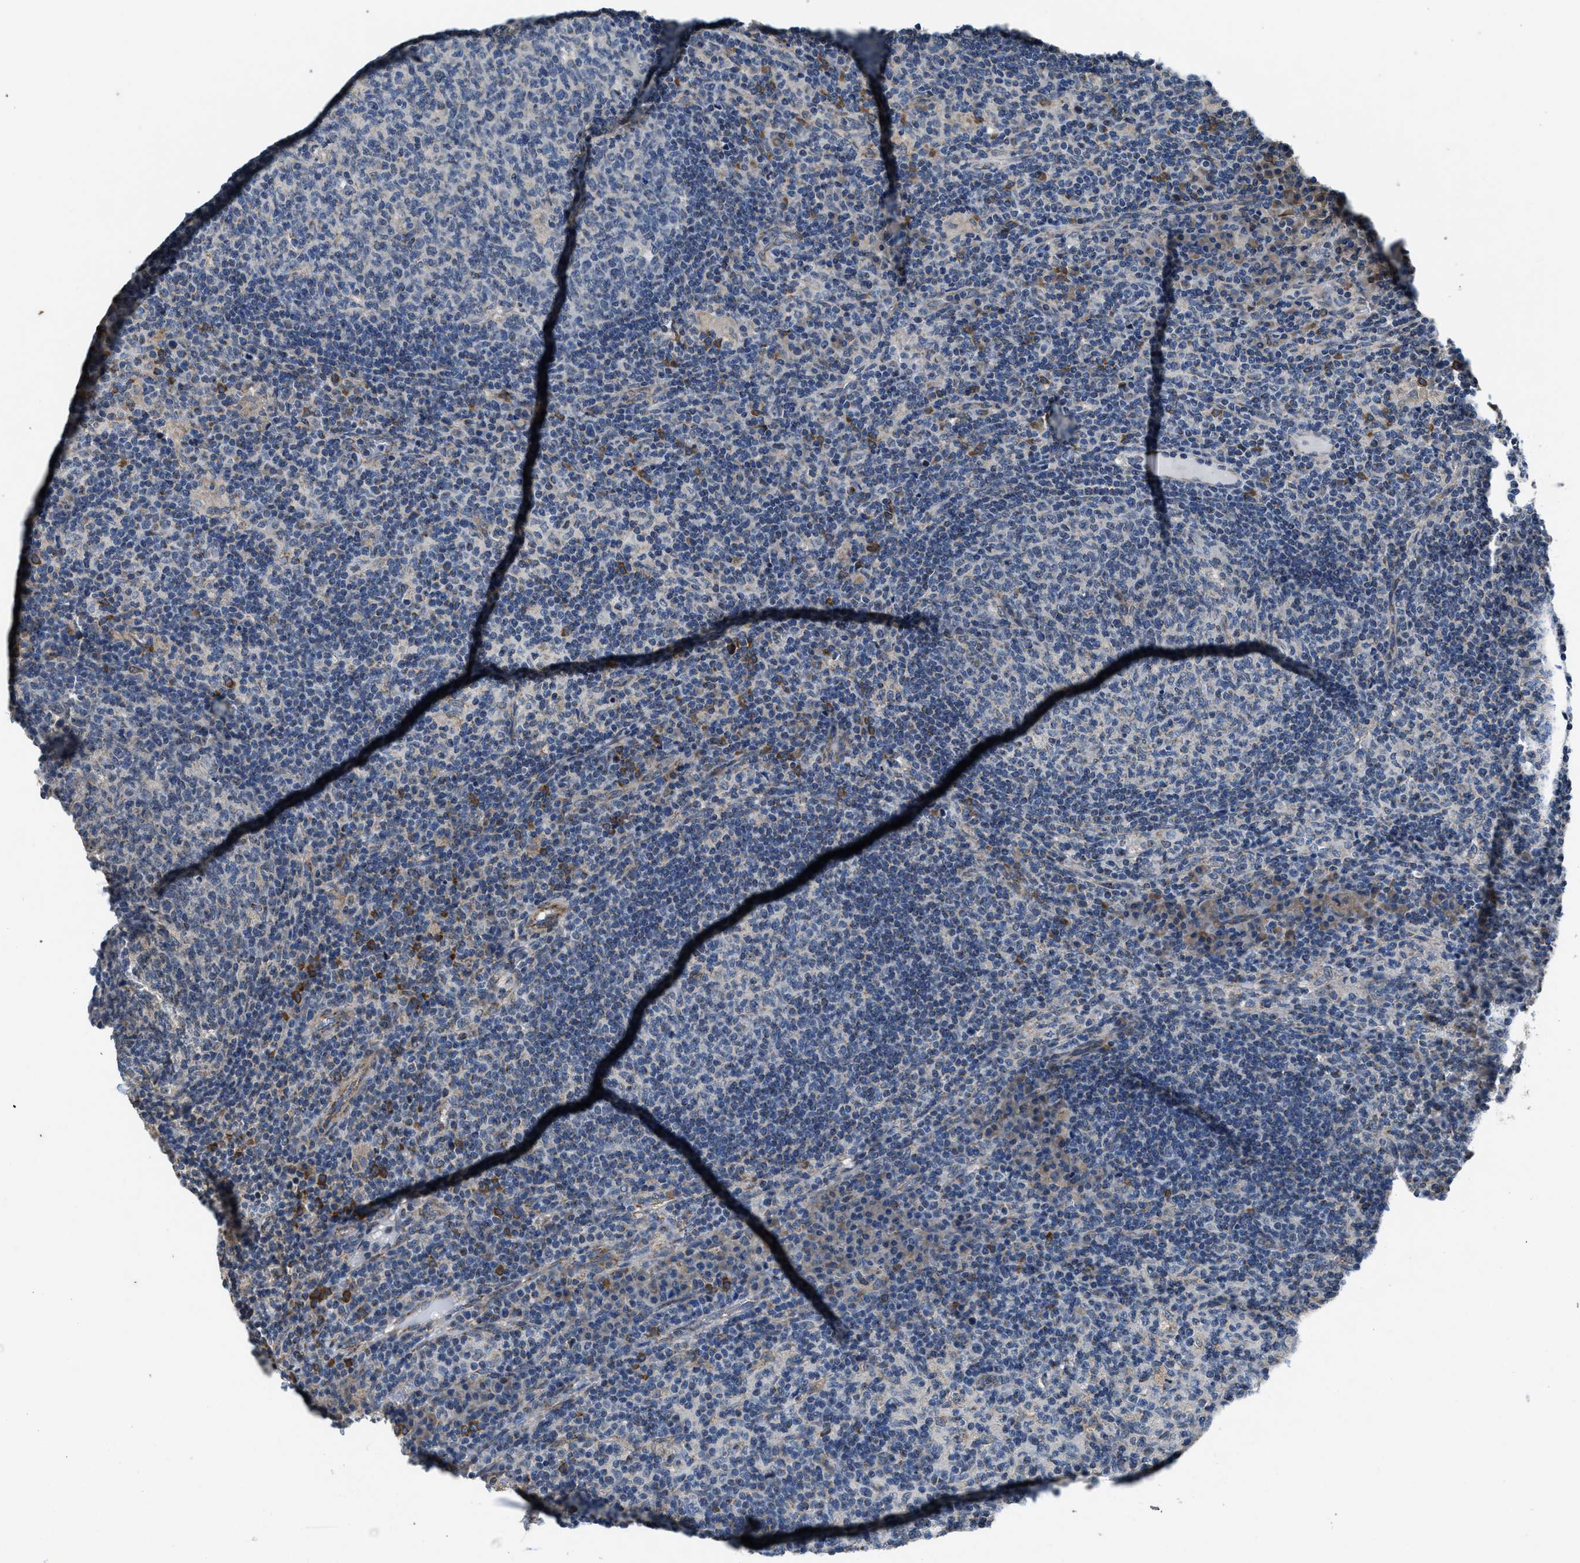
{"staining": {"intensity": "negative", "quantity": "none", "location": "none"}, "tissue": "lymph node", "cell_type": "Germinal center cells", "image_type": "normal", "snomed": [{"axis": "morphology", "description": "Normal tissue, NOS"}, {"axis": "morphology", "description": "Inflammation, NOS"}, {"axis": "topography", "description": "Lymph node"}], "caption": "High magnification brightfield microscopy of unremarkable lymph node stained with DAB (brown) and counterstained with hematoxylin (blue): germinal center cells show no significant expression.", "gene": "PDP1", "patient": {"sex": "male", "age": 55}}